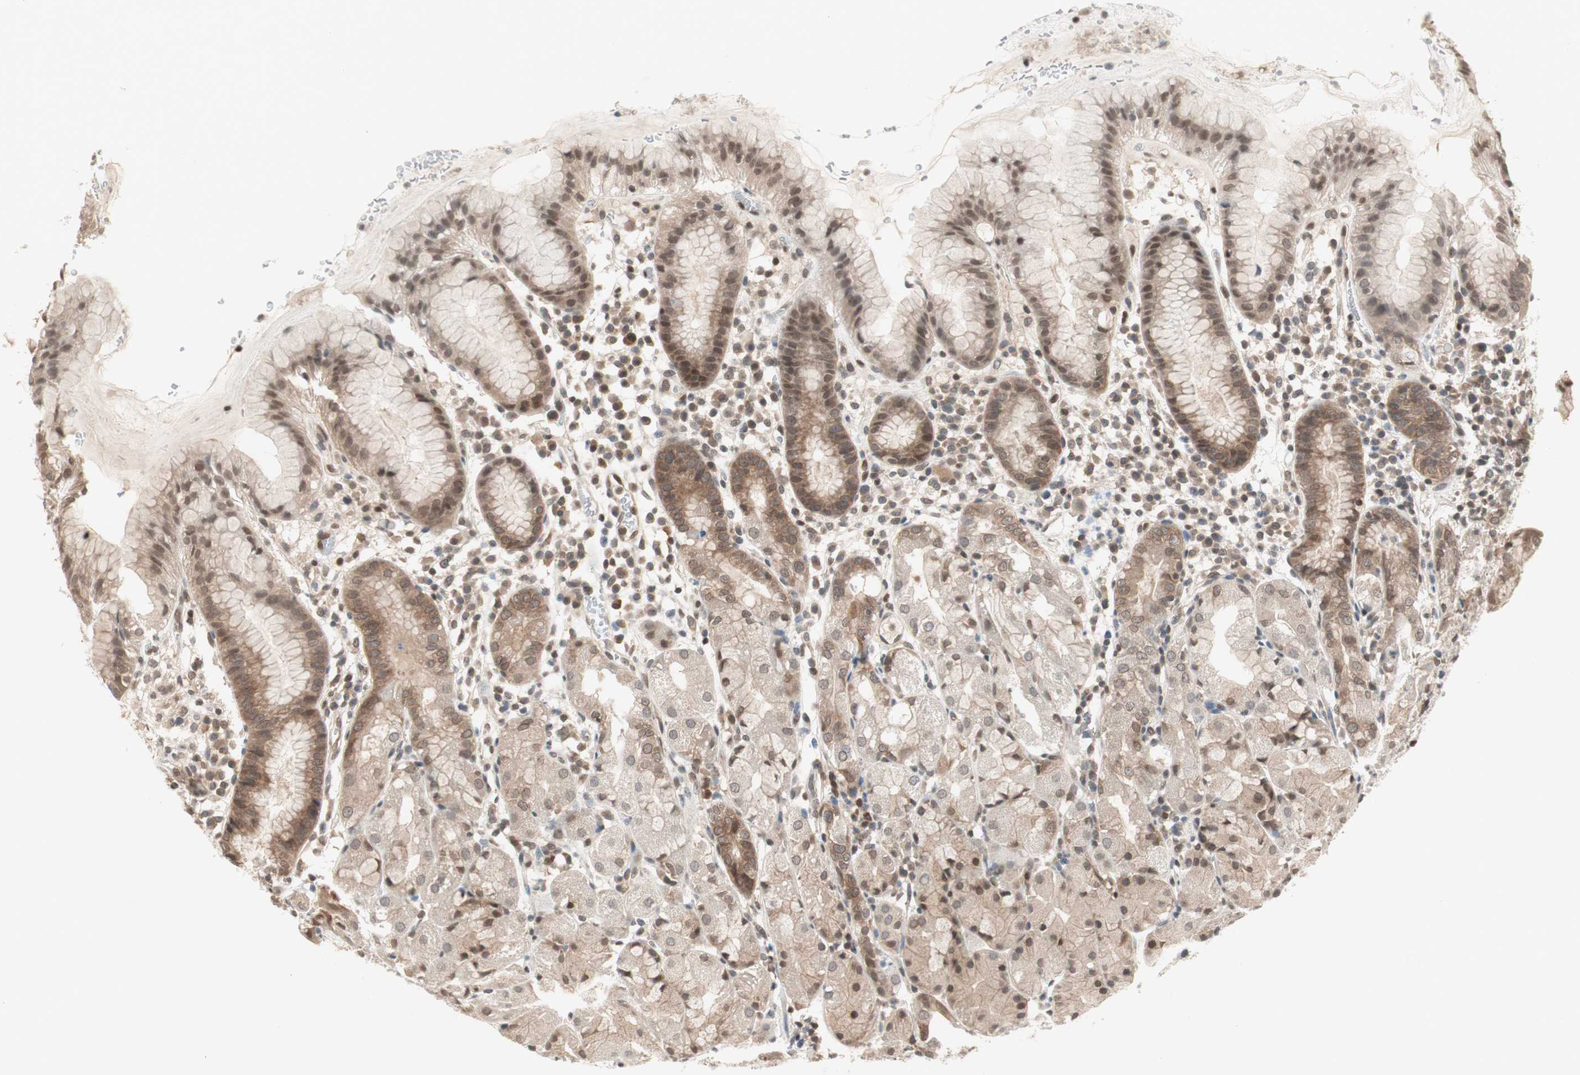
{"staining": {"intensity": "moderate", "quantity": ">75%", "location": "cytoplasmic/membranous,nuclear"}, "tissue": "stomach", "cell_type": "Glandular cells", "image_type": "normal", "snomed": [{"axis": "morphology", "description": "Normal tissue, NOS"}, {"axis": "topography", "description": "Stomach"}, {"axis": "topography", "description": "Stomach, lower"}], "caption": "Benign stomach demonstrates moderate cytoplasmic/membranous,nuclear expression in approximately >75% of glandular cells Using DAB (3,3'-diaminobenzidine) (brown) and hematoxylin (blue) stains, captured at high magnification using brightfield microscopy..", "gene": "UBE2I", "patient": {"sex": "female", "age": 75}}